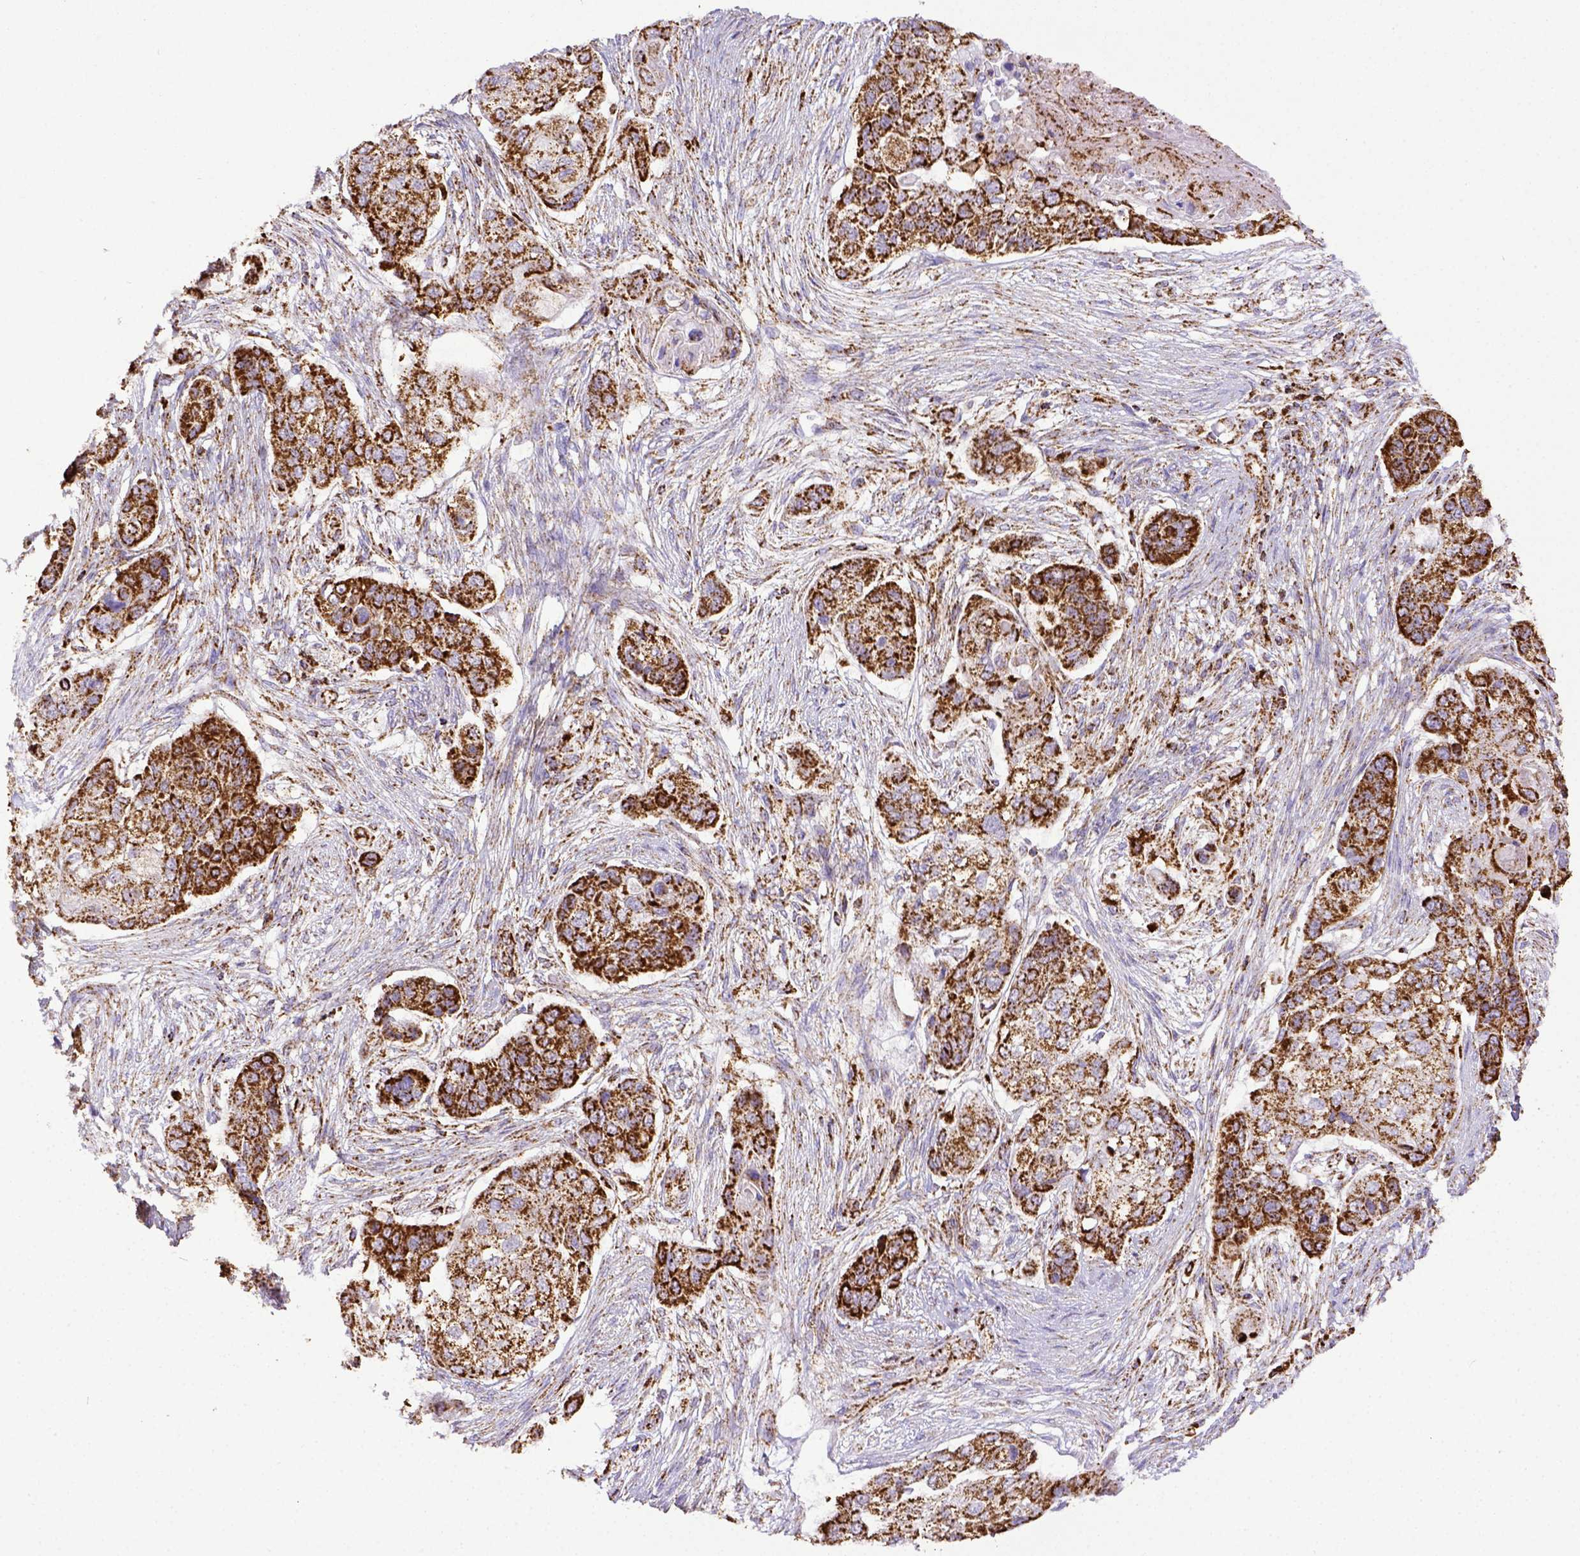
{"staining": {"intensity": "strong", "quantity": ">75%", "location": "cytoplasmic/membranous"}, "tissue": "lung cancer", "cell_type": "Tumor cells", "image_type": "cancer", "snomed": [{"axis": "morphology", "description": "Squamous cell carcinoma, NOS"}, {"axis": "topography", "description": "Lung"}], "caption": "Immunohistochemical staining of squamous cell carcinoma (lung) reveals high levels of strong cytoplasmic/membranous protein expression in approximately >75% of tumor cells.", "gene": "MT-CO1", "patient": {"sex": "male", "age": 69}}